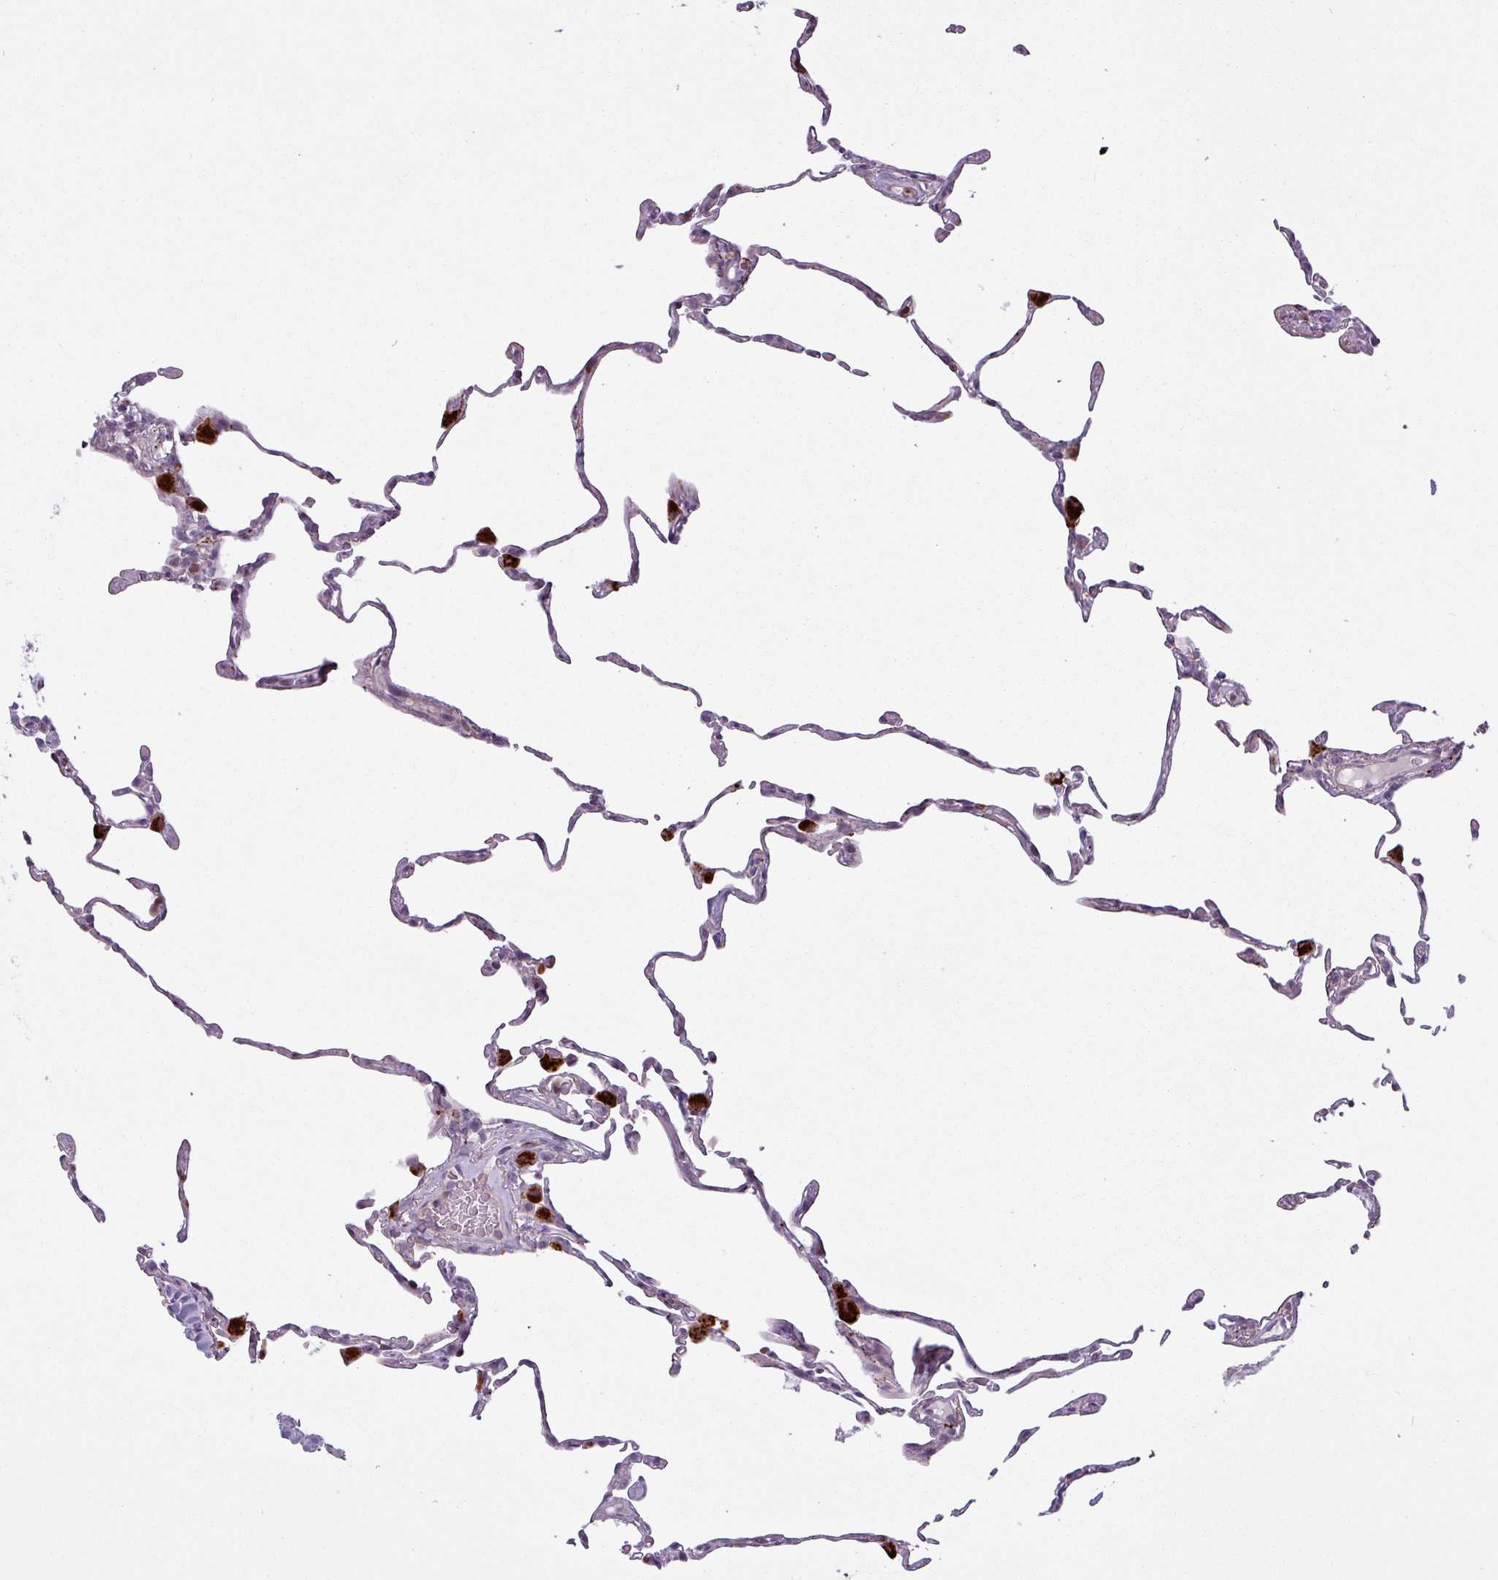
{"staining": {"intensity": "strong", "quantity": "<25%", "location": "cytoplasmic/membranous"}, "tissue": "lung", "cell_type": "Alveolar cells", "image_type": "normal", "snomed": [{"axis": "morphology", "description": "Normal tissue, NOS"}, {"axis": "topography", "description": "Lung"}], "caption": "Strong cytoplasmic/membranous protein expression is present in about <25% of alveolar cells in lung. The staining is performed using DAB (3,3'-diaminobenzidine) brown chromogen to label protein expression. The nuclei are counter-stained blue using hematoxylin.", "gene": "MAP7D2", "patient": {"sex": "female", "age": 57}}